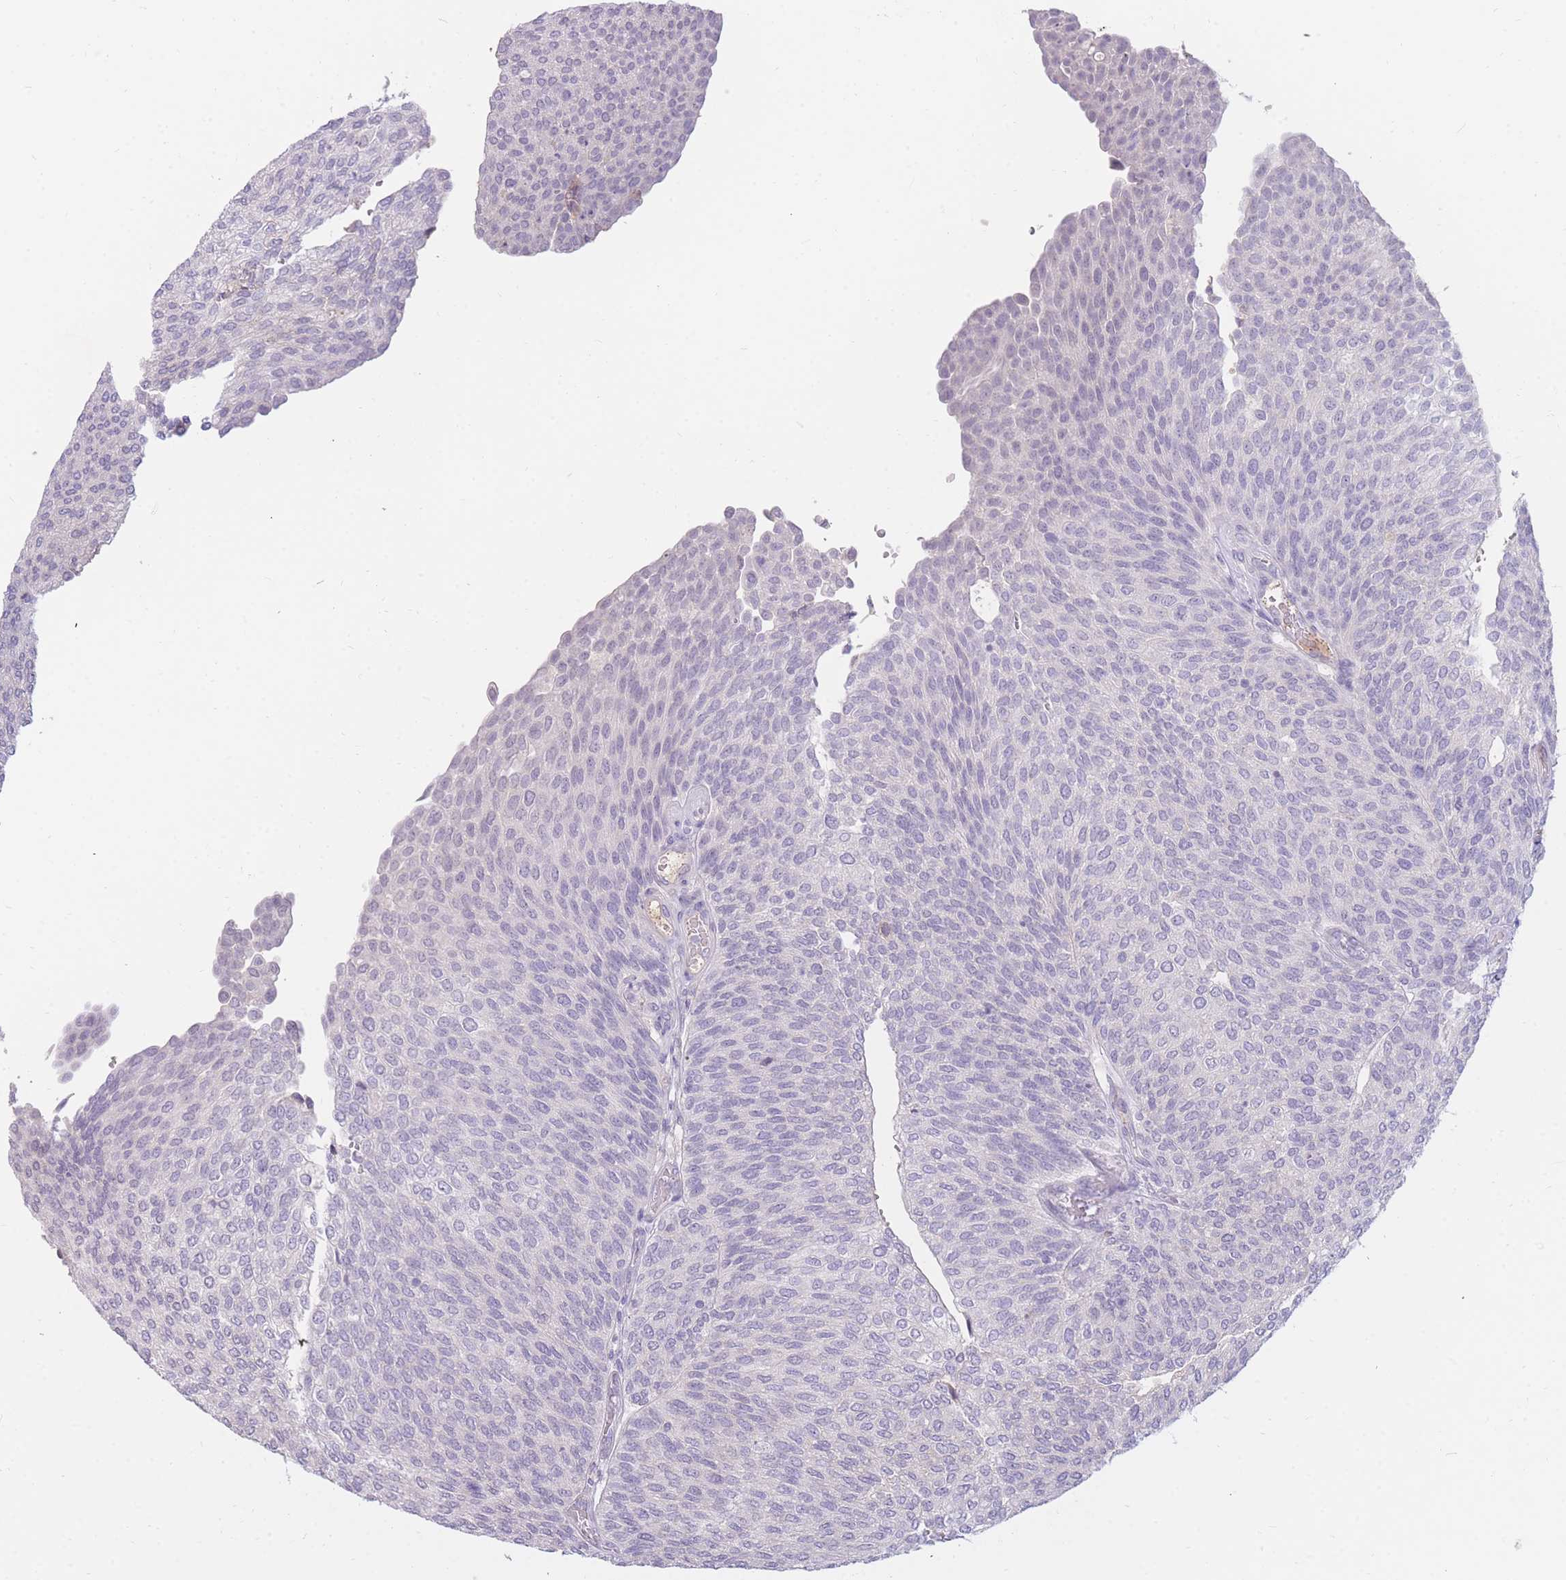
{"staining": {"intensity": "negative", "quantity": "none", "location": "none"}, "tissue": "urothelial cancer", "cell_type": "Tumor cells", "image_type": "cancer", "snomed": [{"axis": "morphology", "description": "Urothelial carcinoma, Low grade"}, {"axis": "topography", "description": "Urinary bladder"}], "caption": "Tumor cells show no significant expression in low-grade urothelial carcinoma.", "gene": "TPSD1", "patient": {"sex": "female", "age": 79}}